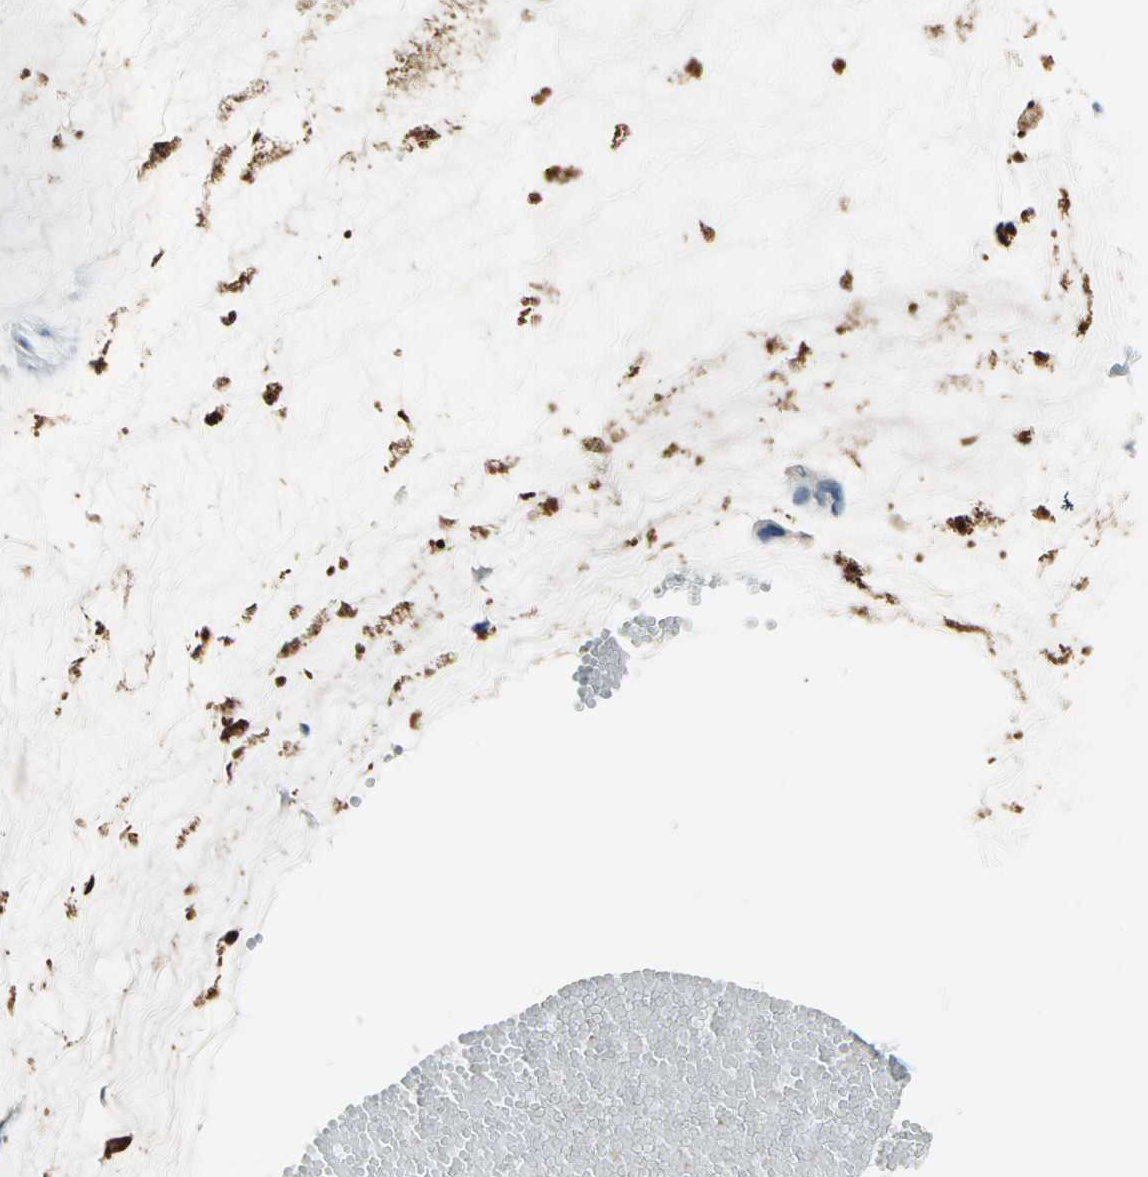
{"staining": {"intensity": "negative", "quantity": "none", "location": "none"}, "tissue": "ovarian cancer", "cell_type": "Tumor cells", "image_type": "cancer", "snomed": [{"axis": "morphology", "description": "Cystadenocarcinoma, mucinous, NOS"}, {"axis": "topography", "description": "Ovary"}], "caption": "Immunohistochemistry image of neoplastic tissue: ovarian cancer stained with DAB reveals no significant protein expression in tumor cells.", "gene": "ZIC1", "patient": {"sex": "female", "age": 39}}